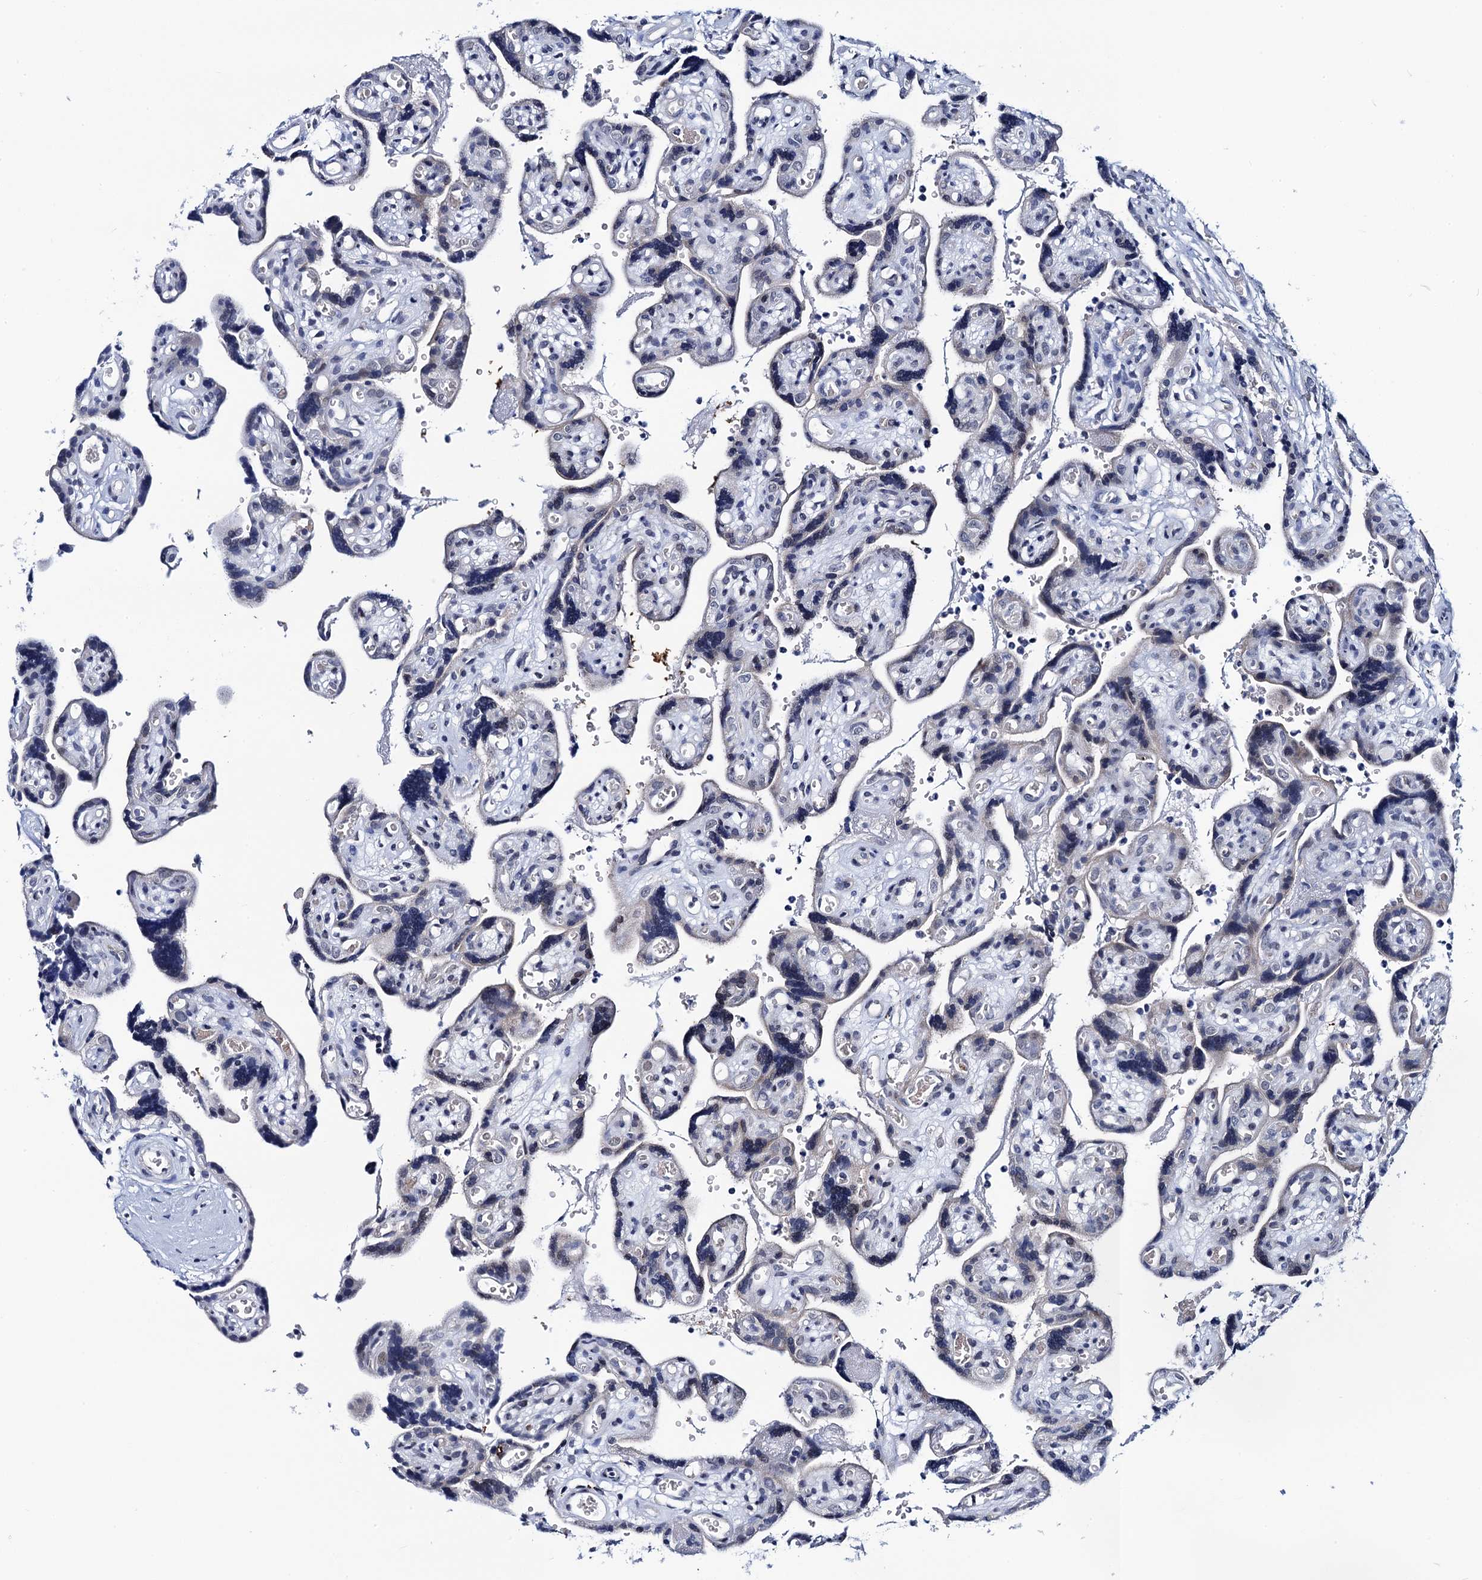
{"staining": {"intensity": "negative", "quantity": "none", "location": "none"}, "tissue": "placenta", "cell_type": "Decidual cells", "image_type": "normal", "snomed": [{"axis": "morphology", "description": "Normal tissue, NOS"}, {"axis": "topography", "description": "Placenta"}], "caption": "Micrograph shows no protein staining in decidual cells of normal placenta.", "gene": "C16orf87", "patient": {"sex": "female", "age": 30}}